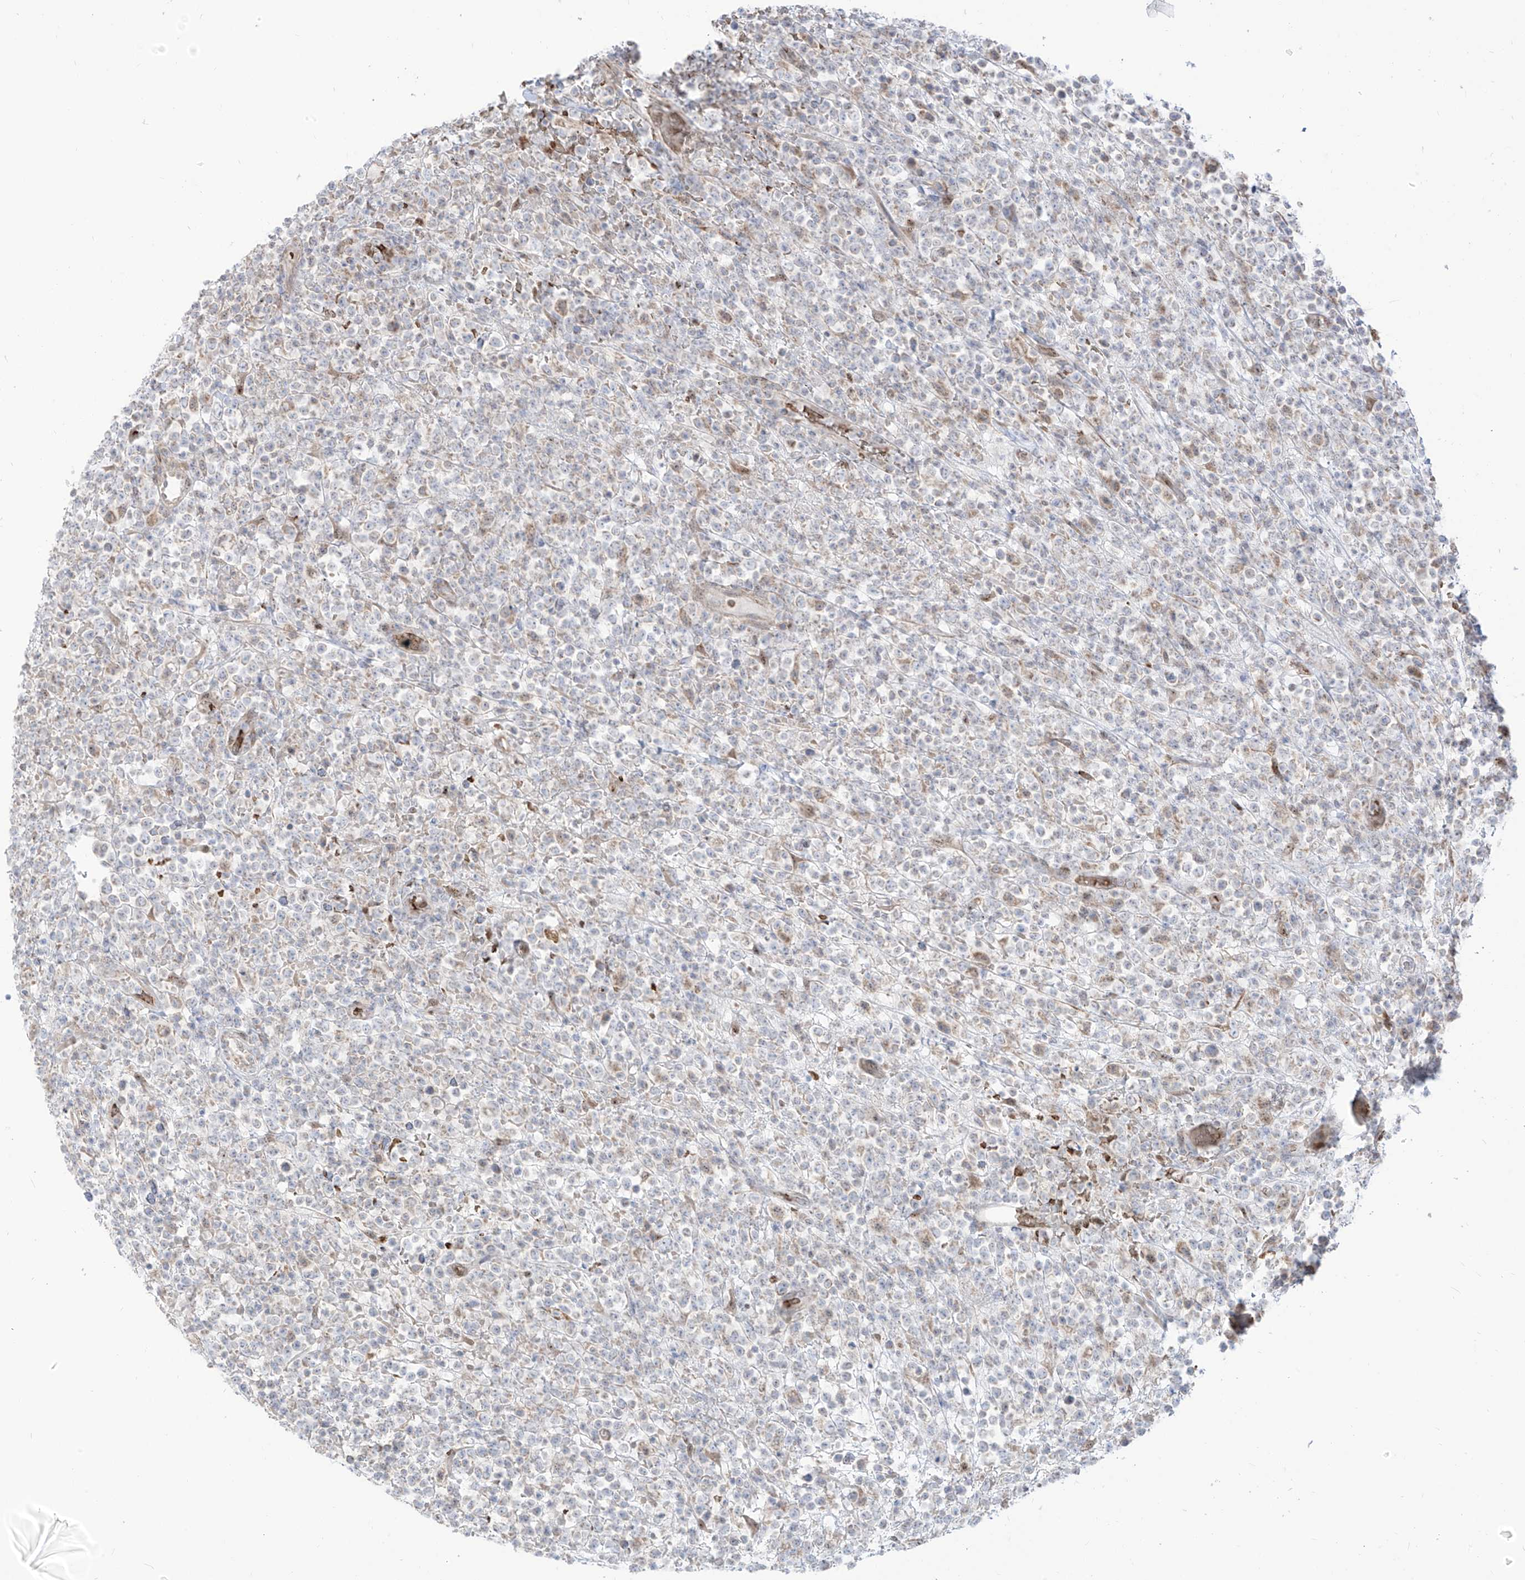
{"staining": {"intensity": "negative", "quantity": "none", "location": "none"}, "tissue": "lymphoma", "cell_type": "Tumor cells", "image_type": "cancer", "snomed": [{"axis": "morphology", "description": "Malignant lymphoma, non-Hodgkin's type, High grade"}, {"axis": "topography", "description": "Colon"}], "caption": "Histopathology image shows no significant protein staining in tumor cells of high-grade malignant lymphoma, non-Hodgkin's type.", "gene": "ARHGEF40", "patient": {"sex": "female", "age": 53}}